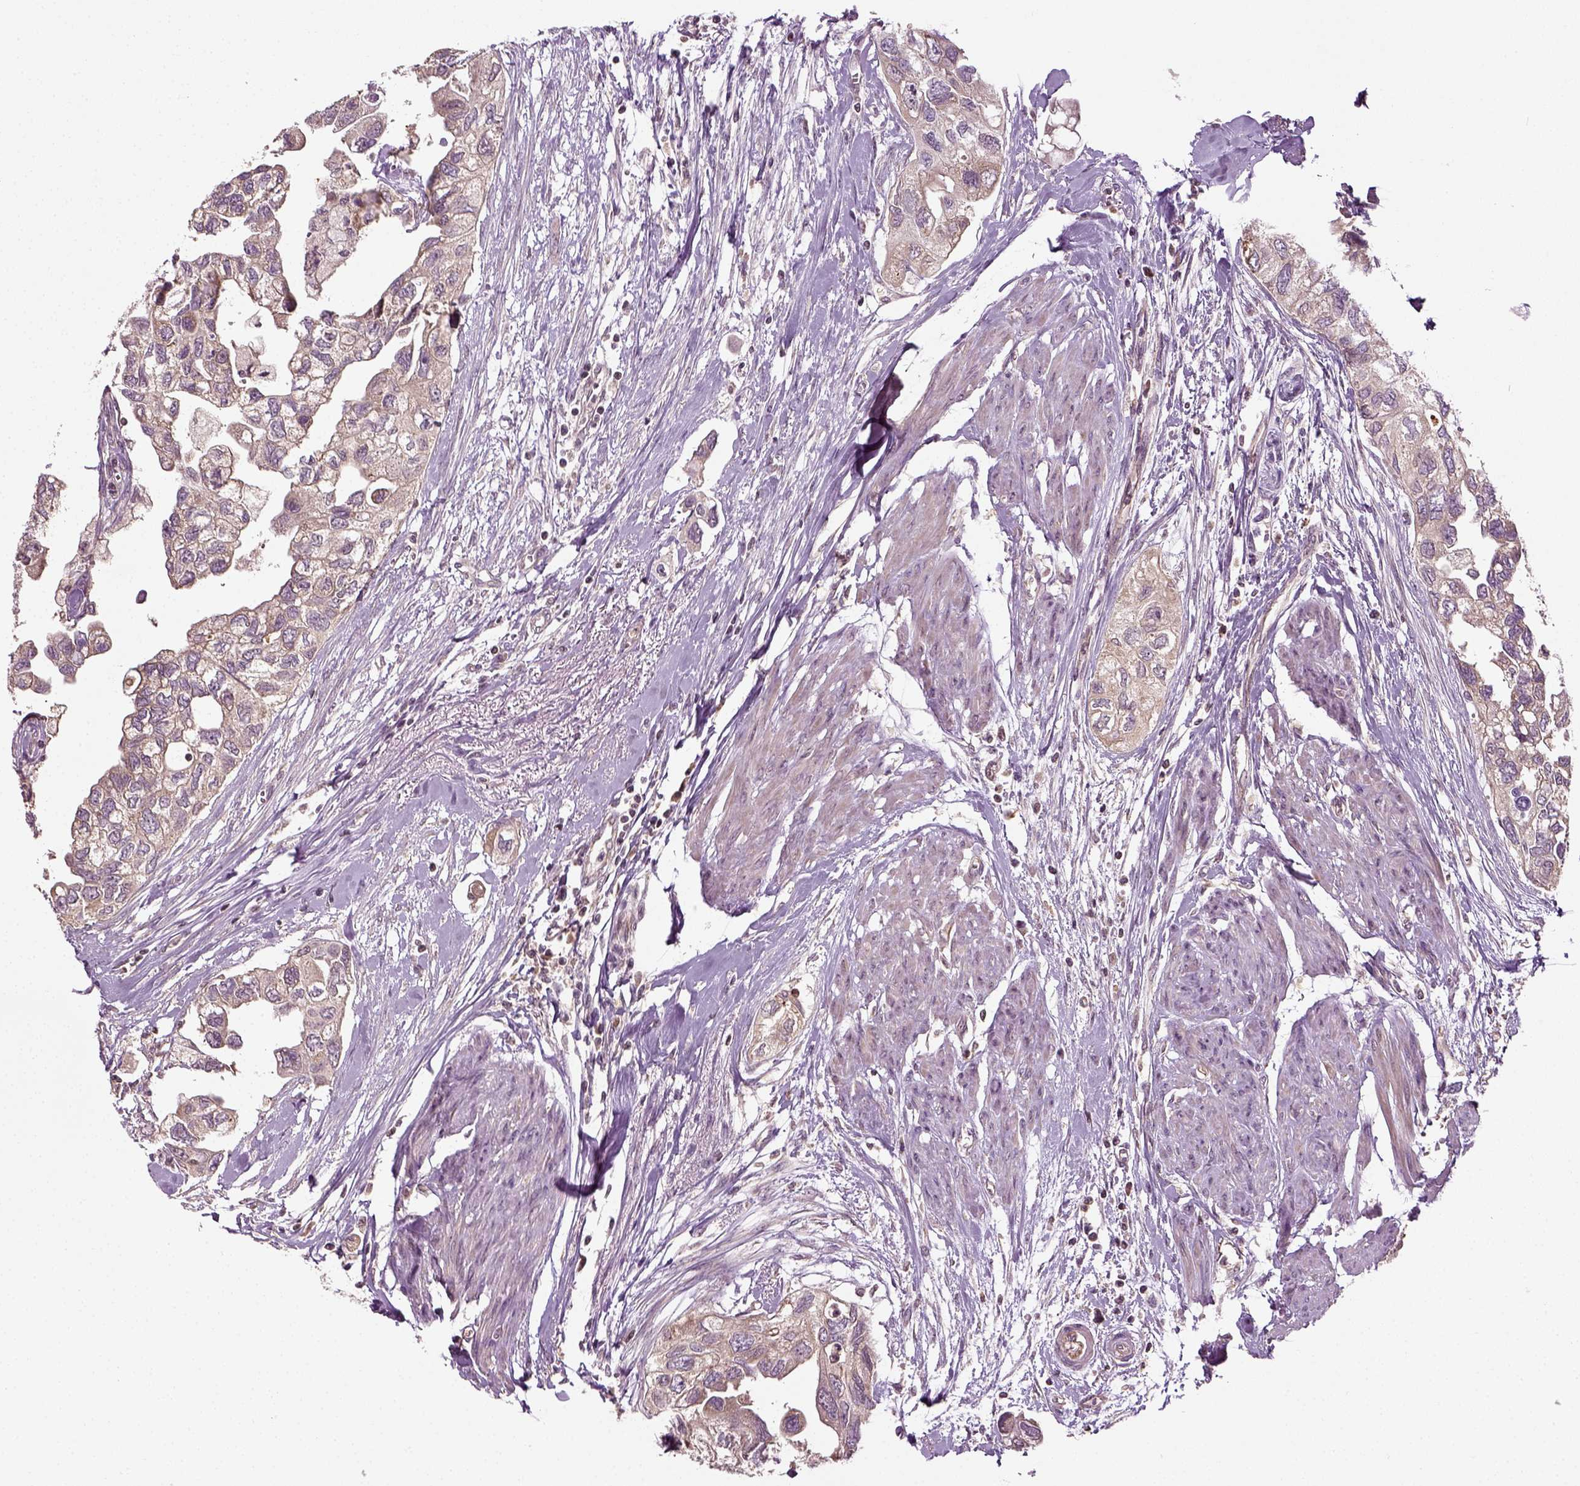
{"staining": {"intensity": "weak", "quantity": "25%-75%", "location": "cytoplasmic/membranous"}, "tissue": "urothelial cancer", "cell_type": "Tumor cells", "image_type": "cancer", "snomed": [{"axis": "morphology", "description": "Urothelial carcinoma, High grade"}, {"axis": "topography", "description": "Urinary bladder"}], "caption": "Protein expression analysis of urothelial cancer shows weak cytoplasmic/membranous positivity in about 25%-75% of tumor cells. (DAB (3,3'-diaminobenzidine) = brown stain, brightfield microscopy at high magnification).", "gene": "ERV3-1", "patient": {"sex": "male", "age": 59}}